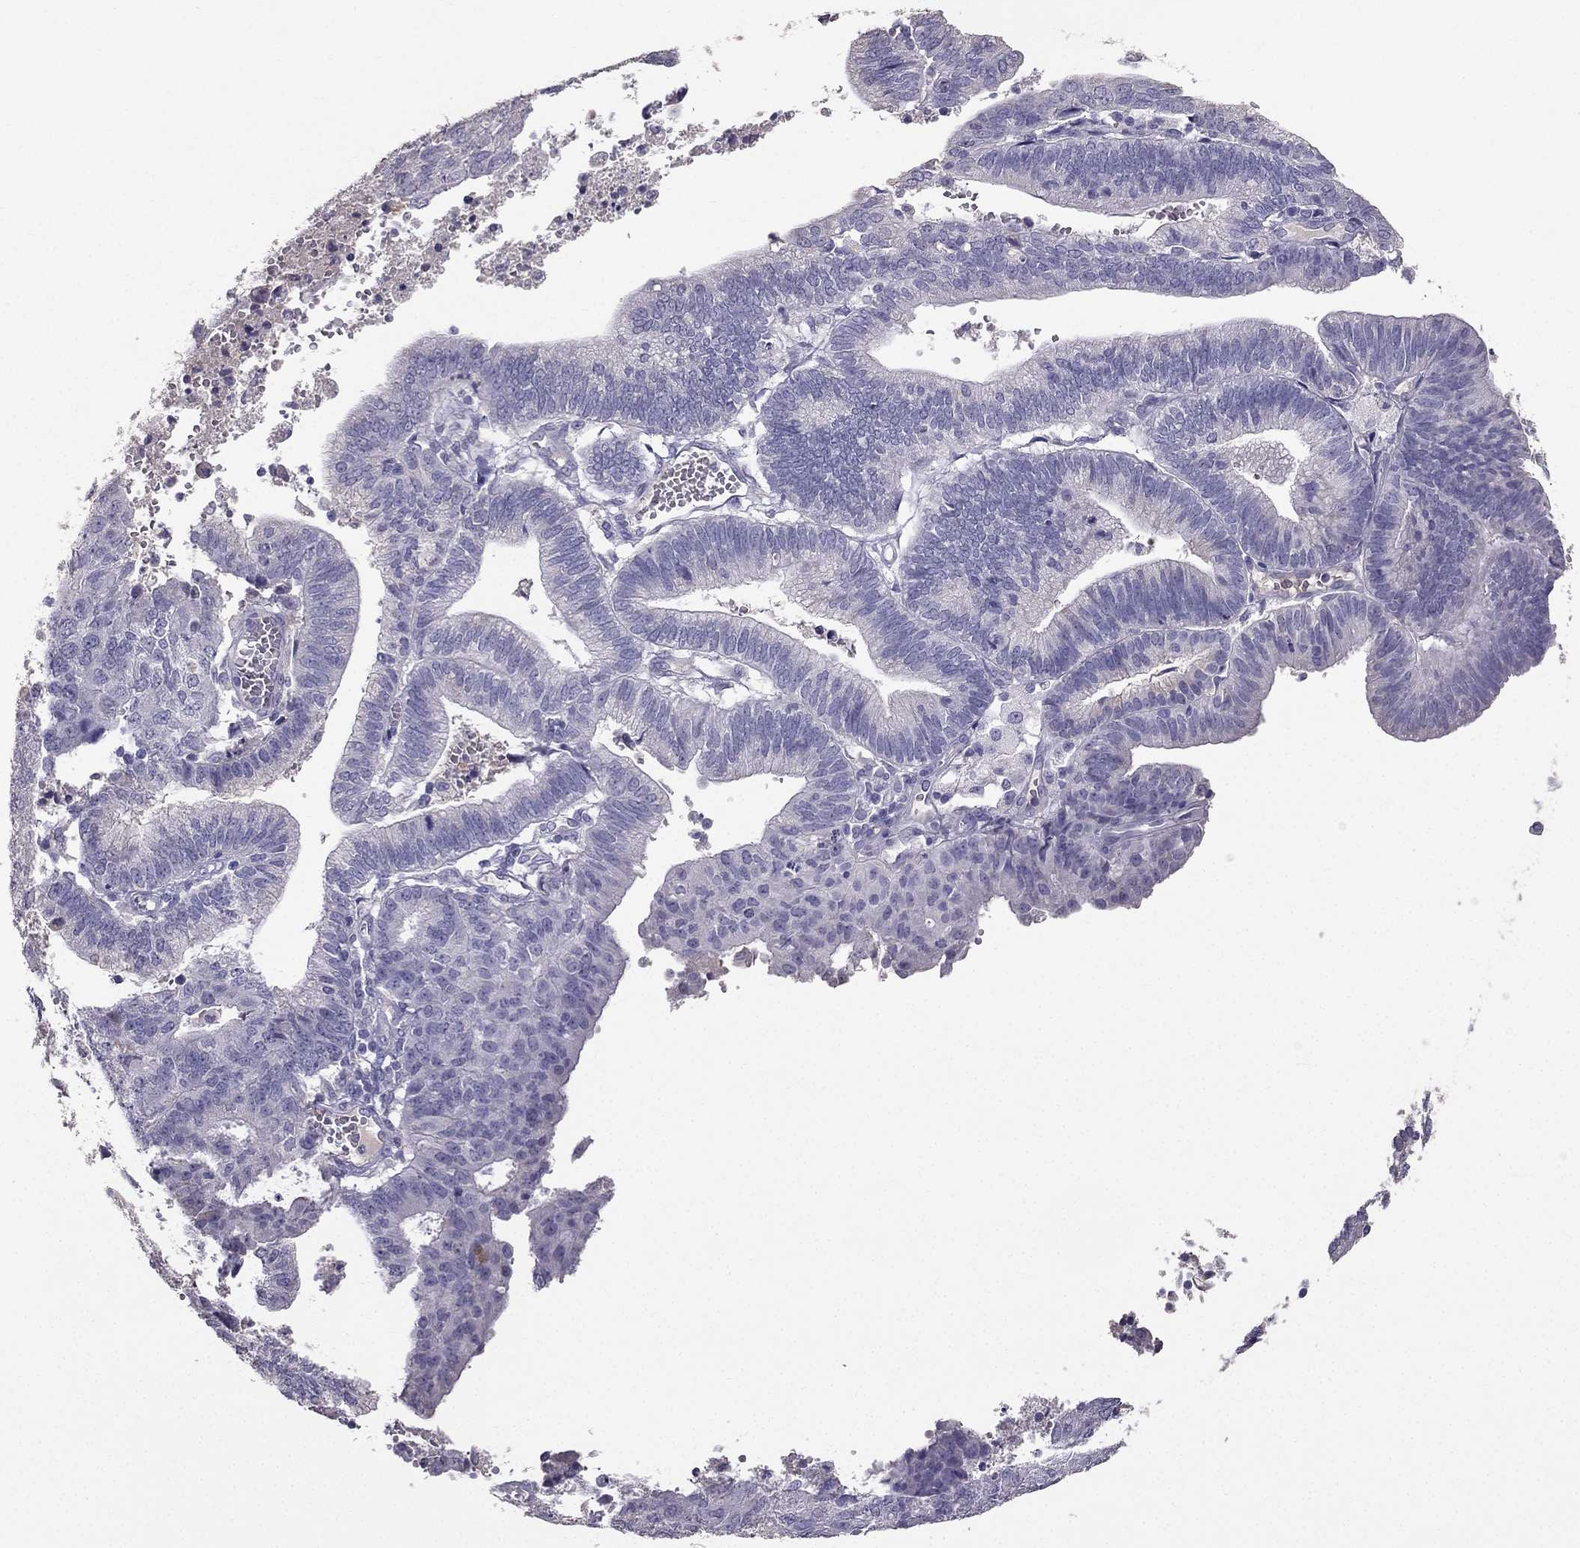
{"staining": {"intensity": "negative", "quantity": "none", "location": "none"}, "tissue": "endometrial cancer", "cell_type": "Tumor cells", "image_type": "cancer", "snomed": [{"axis": "morphology", "description": "Adenocarcinoma, NOS"}, {"axis": "topography", "description": "Endometrium"}], "caption": "Tumor cells are negative for protein expression in human endometrial cancer (adenocarcinoma).", "gene": "SCG5", "patient": {"sex": "female", "age": 82}}